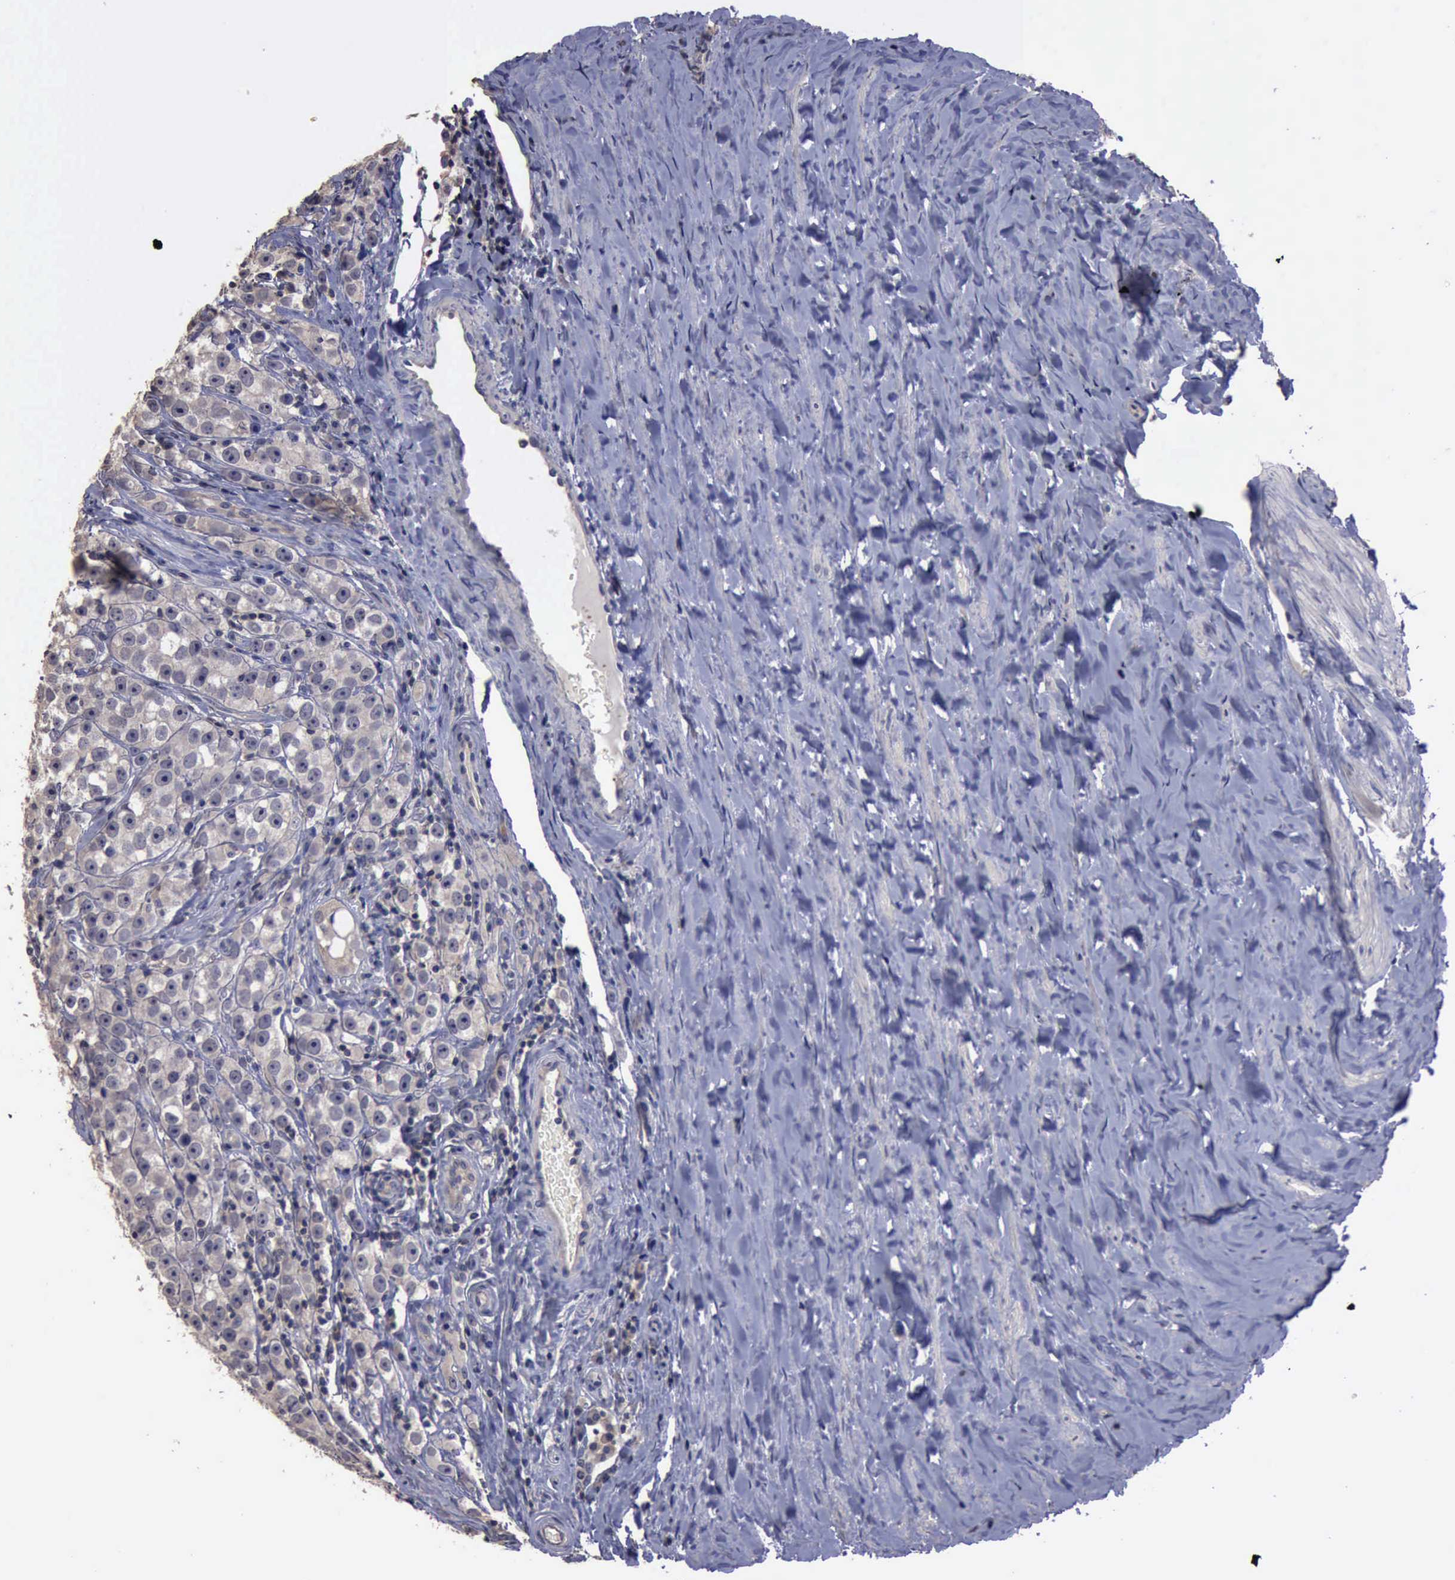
{"staining": {"intensity": "negative", "quantity": "none", "location": "none"}, "tissue": "testis cancer", "cell_type": "Tumor cells", "image_type": "cancer", "snomed": [{"axis": "morphology", "description": "Seminoma, NOS"}, {"axis": "topography", "description": "Testis"}], "caption": "A photomicrograph of testis cancer stained for a protein exhibits no brown staining in tumor cells.", "gene": "CRKL", "patient": {"sex": "male", "age": 32}}